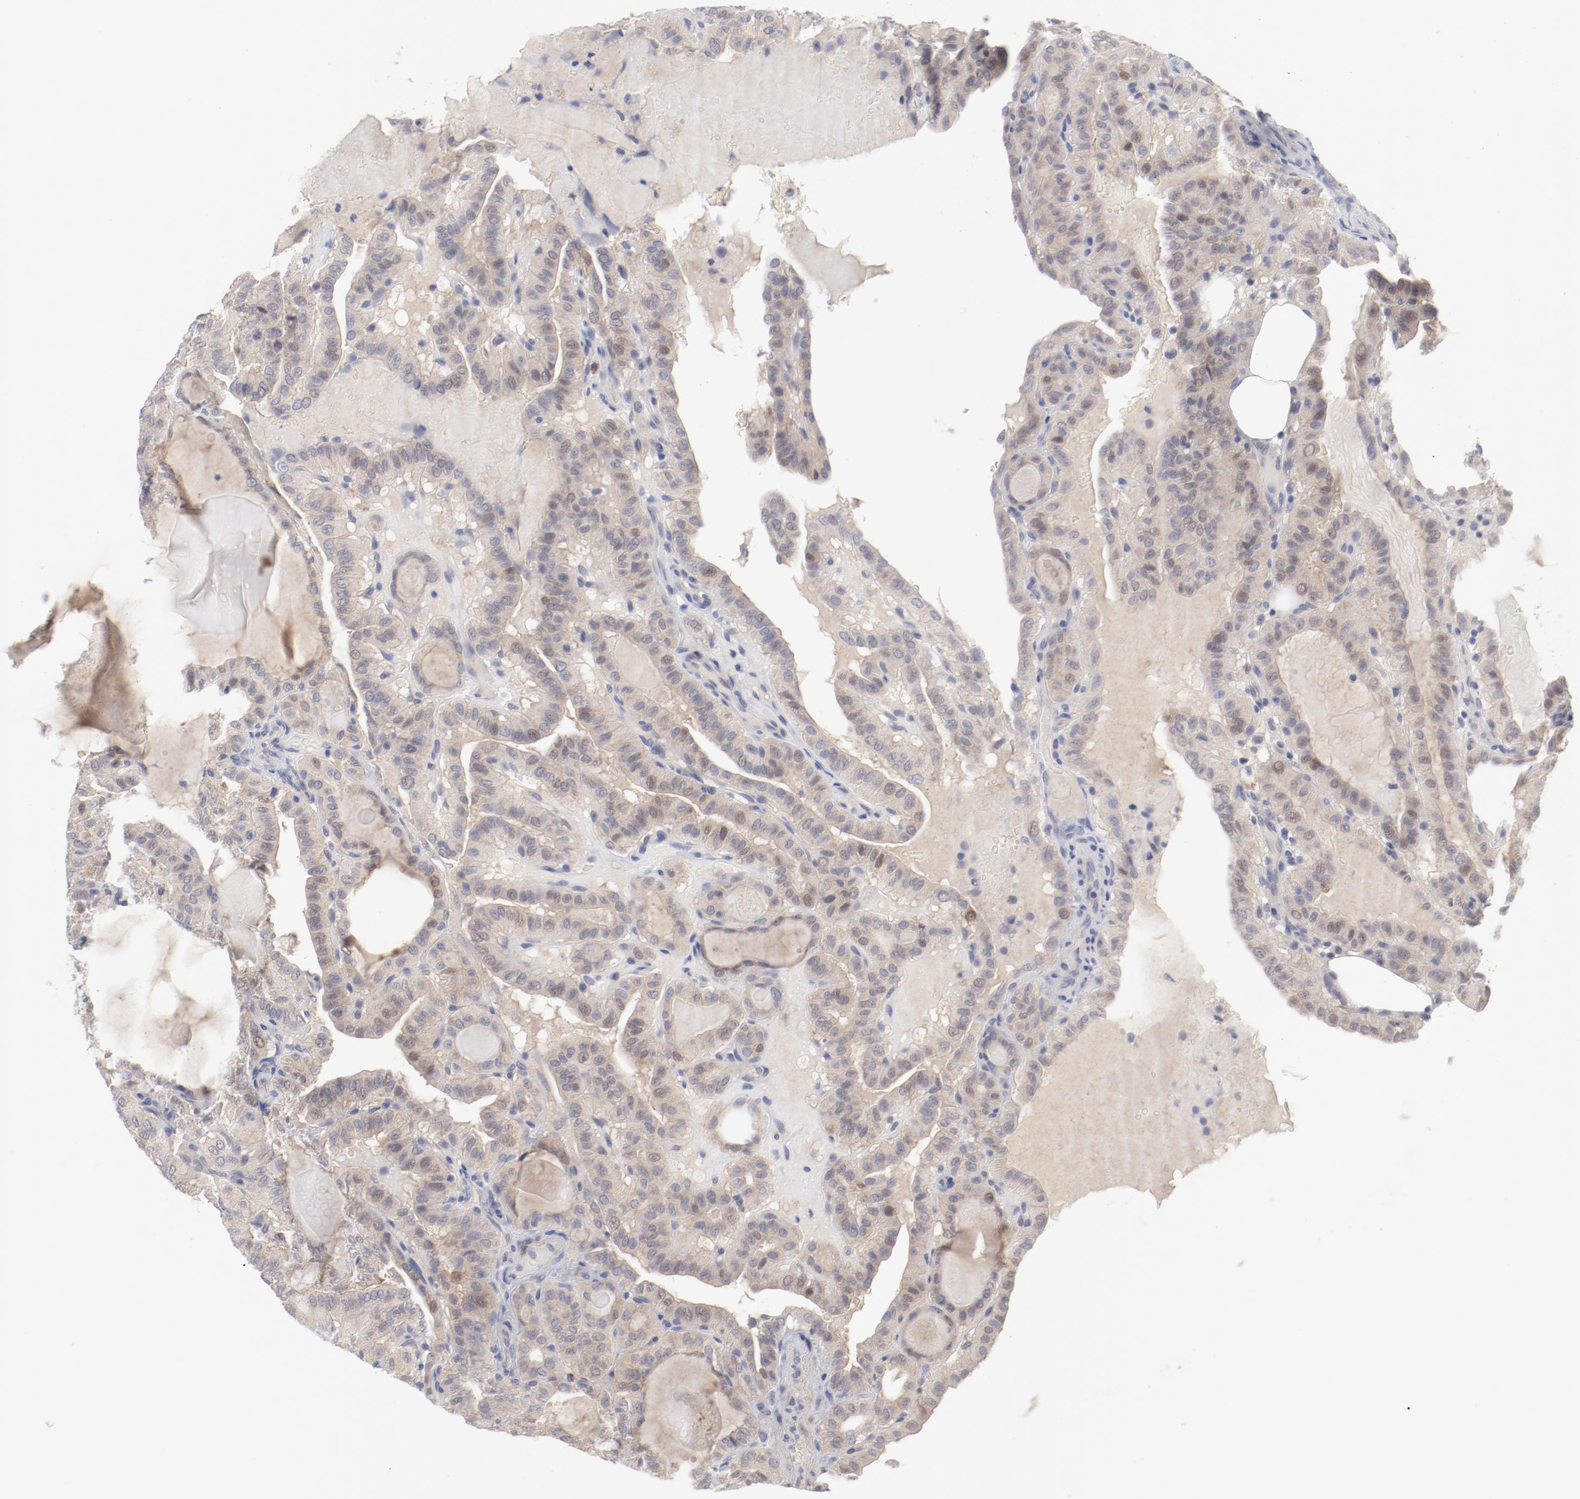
{"staining": {"intensity": "weak", "quantity": "25%-75%", "location": "cytoplasmic/membranous,nuclear"}, "tissue": "thyroid cancer", "cell_type": "Tumor cells", "image_type": "cancer", "snomed": [{"axis": "morphology", "description": "Papillary adenocarcinoma, NOS"}, {"axis": "topography", "description": "Thyroid gland"}], "caption": "Tumor cells reveal low levels of weak cytoplasmic/membranous and nuclear staining in approximately 25%-75% of cells in thyroid cancer.", "gene": "SH3BGR", "patient": {"sex": "male", "age": 77}}